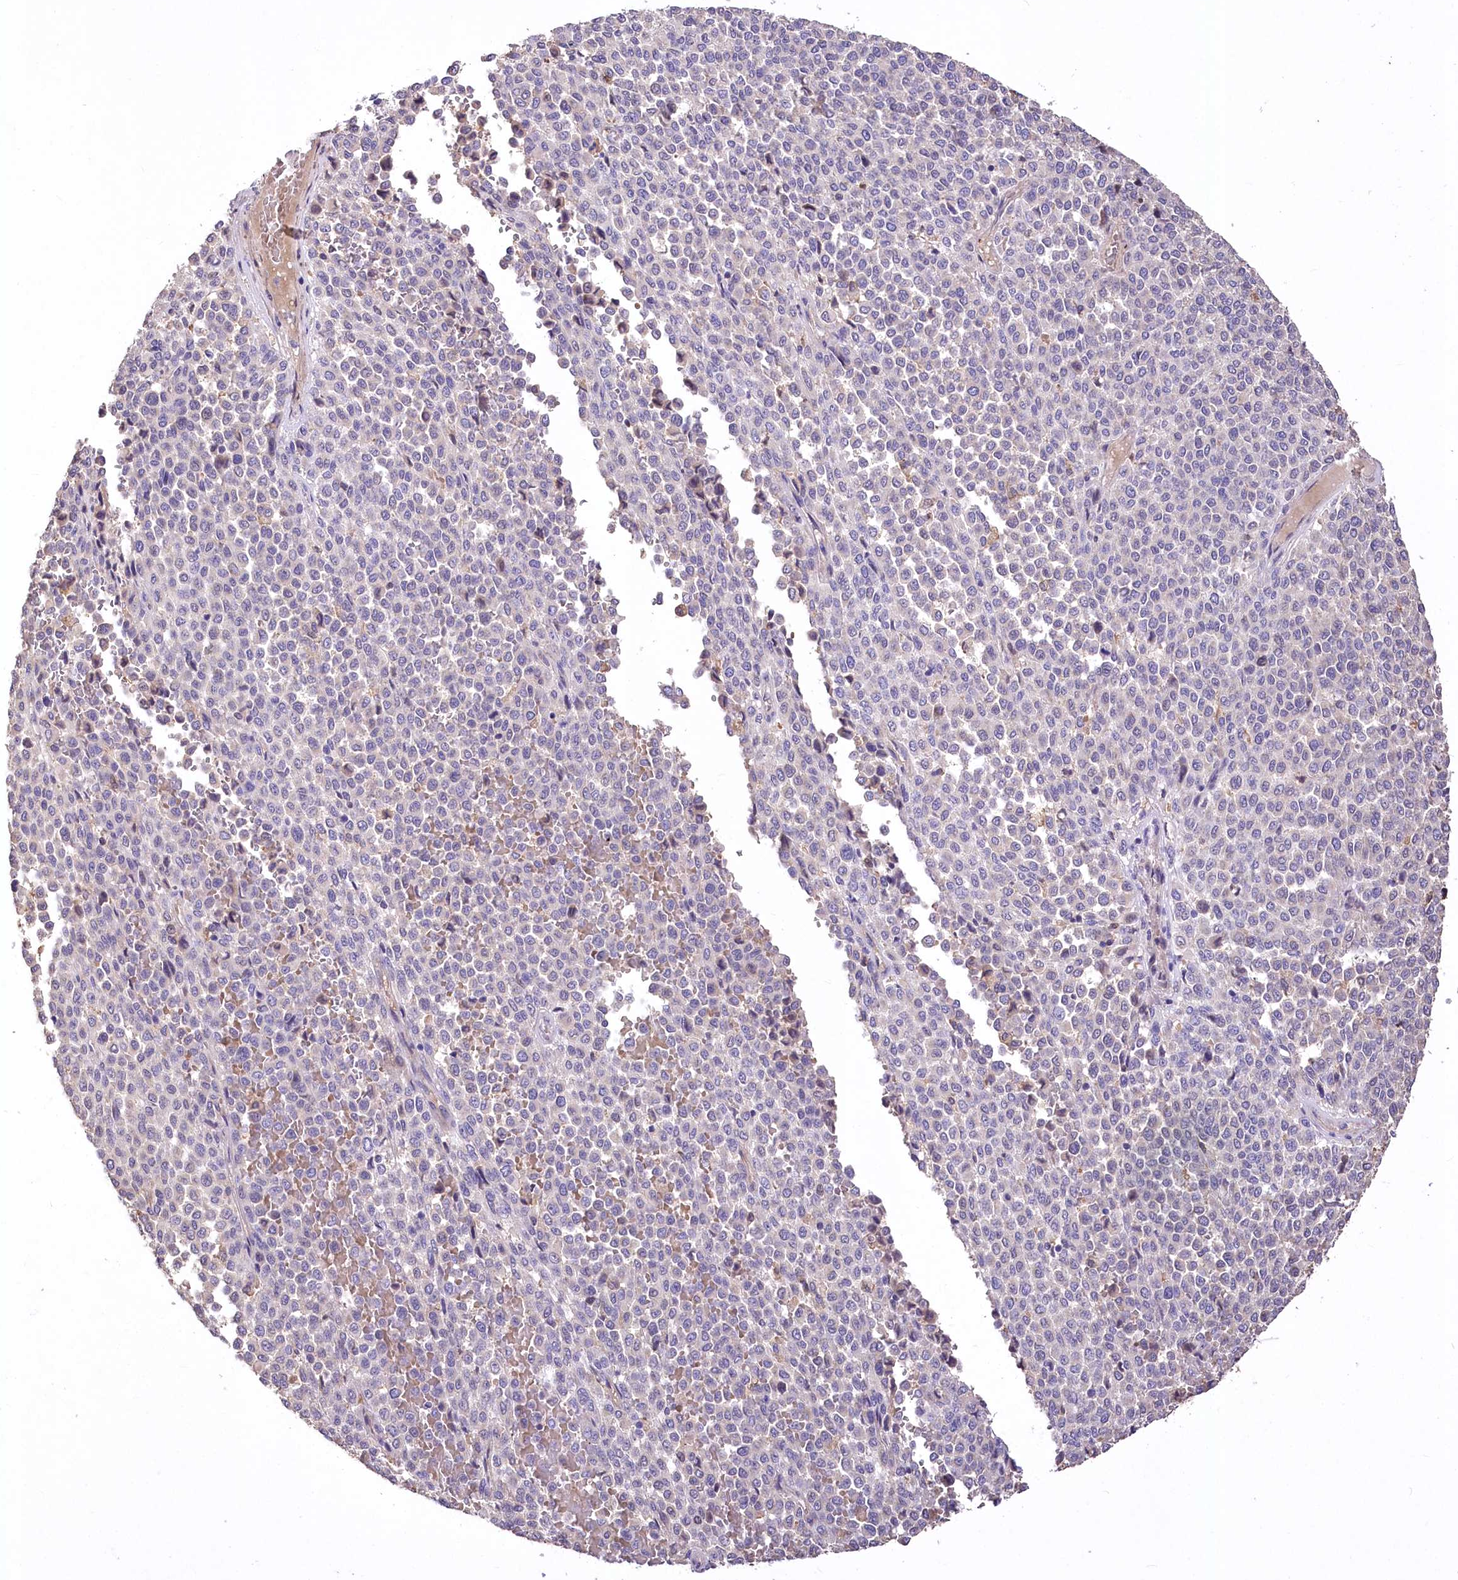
{"staining": {"intensity": "negative", "quantity": "none", "location": "none"}, "tissue": "melanoma", "cell_type": "Tumor cells", "image_type": "cancer", "snomed": [{"axis": "morphology", "description": "Malignant melanoma, Metastatic site"}, {"axis": "topography", "description": "Pancreas"}], "caption": "DAB (3,3'-diaminobenzidine) immunohistochemical staining of human malignant melanoma (metastatic site) displays no significant expression in tumor cells.", "gene": "PCYOX1L", "patient": {"sex": "female", "age": 30}}